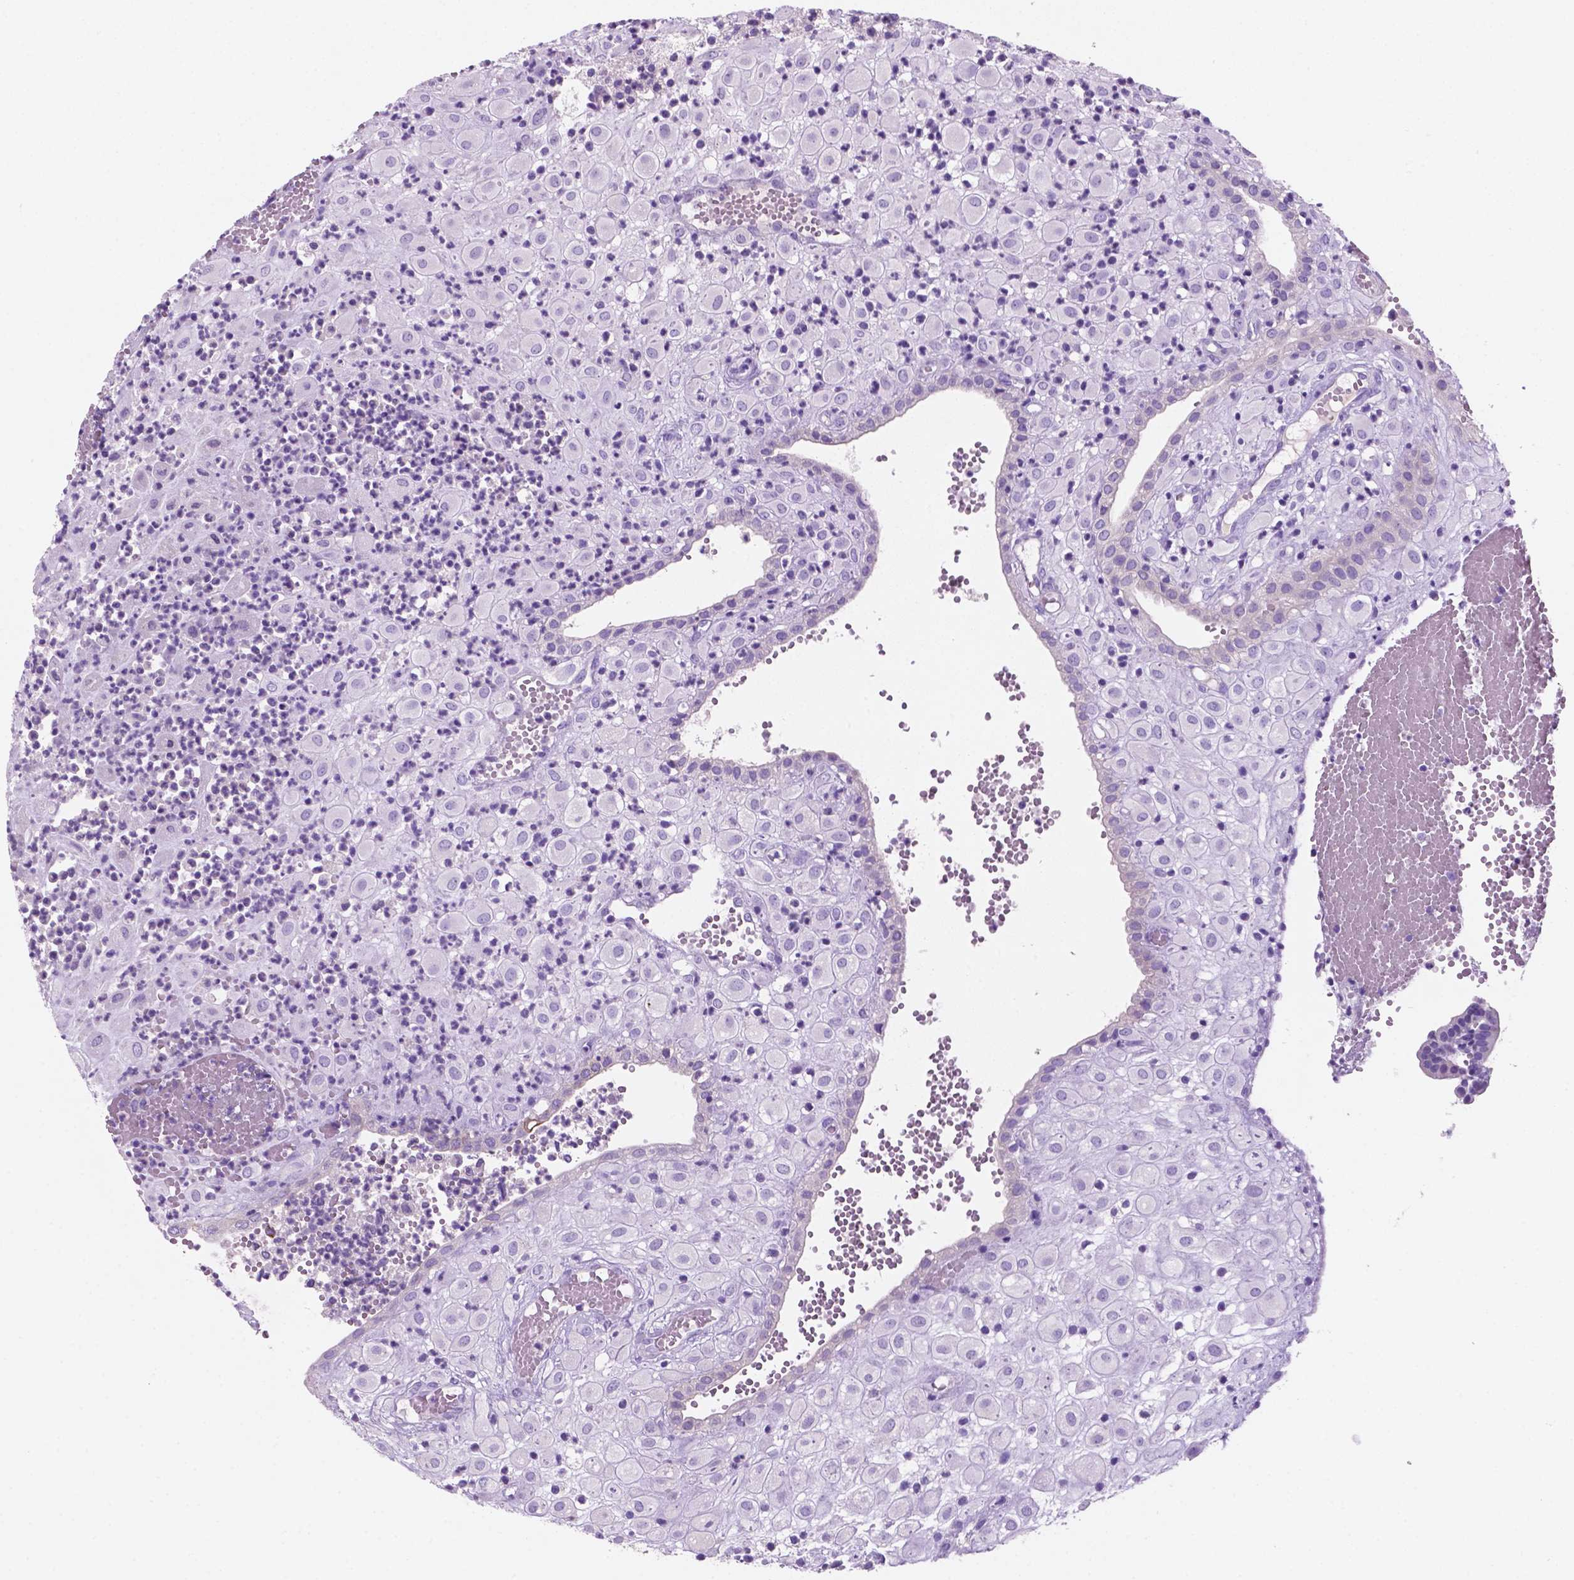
{"staining": {"intensity": "negative", "quantity": "none", "location": "none"}, "tissue": "placenta", "cell_type": "Decidual cells", "image_type": "normal", "snomed": [{"axis": "morphology", "description": "Normal tissue, NOS"}, {"axis": "topography", "description": "Placenta"}], "caption": "A micrograph of placenta stained for a protein exhibits no brown staining in decidual cells.", "gene": "POU4F1", "patient": {"sex": "female", "age": 24}}